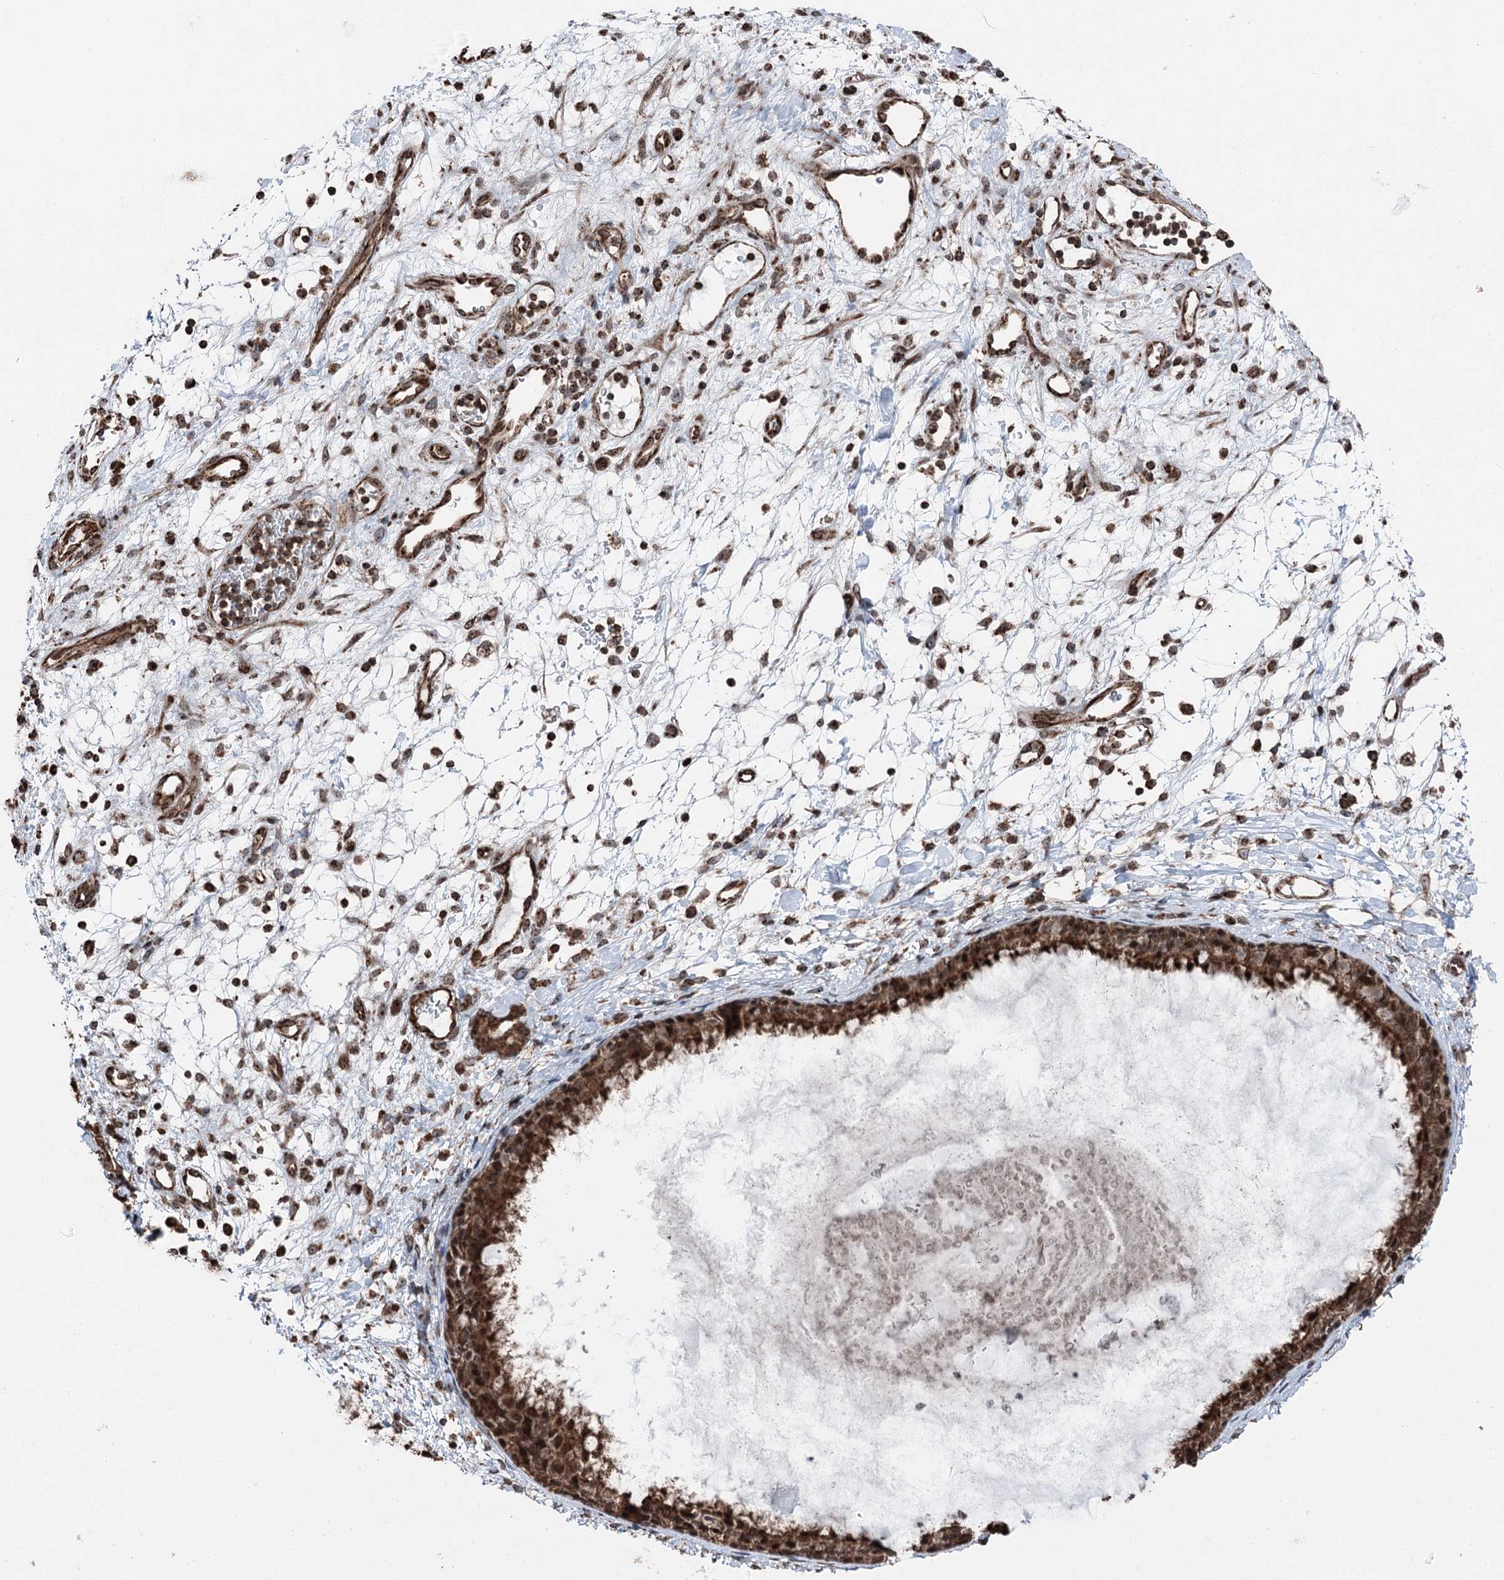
{"staining": {"intensity": "strong", "quantity": ">75%", "location": "cytoplasmic/membranous,nuclear"}, "tissue": "nasopharynx", "cell_type": "Respiratory epithelial cells", "image_type": "normal", "snomed": [{"axis": "morphology", "description": "Normal tissue, NOS"}, {"axis": "topography", "description": "Nasopharynx"}], "caption": "Nasopharynx stained for a protein reveals strong cytoplasmic/membranous,nuclear positivity in respiratory epithelial cells. Nuclei are stained in blue.", "gene": "STEEP1", "patient": {"sex": "male", "age": 22}}